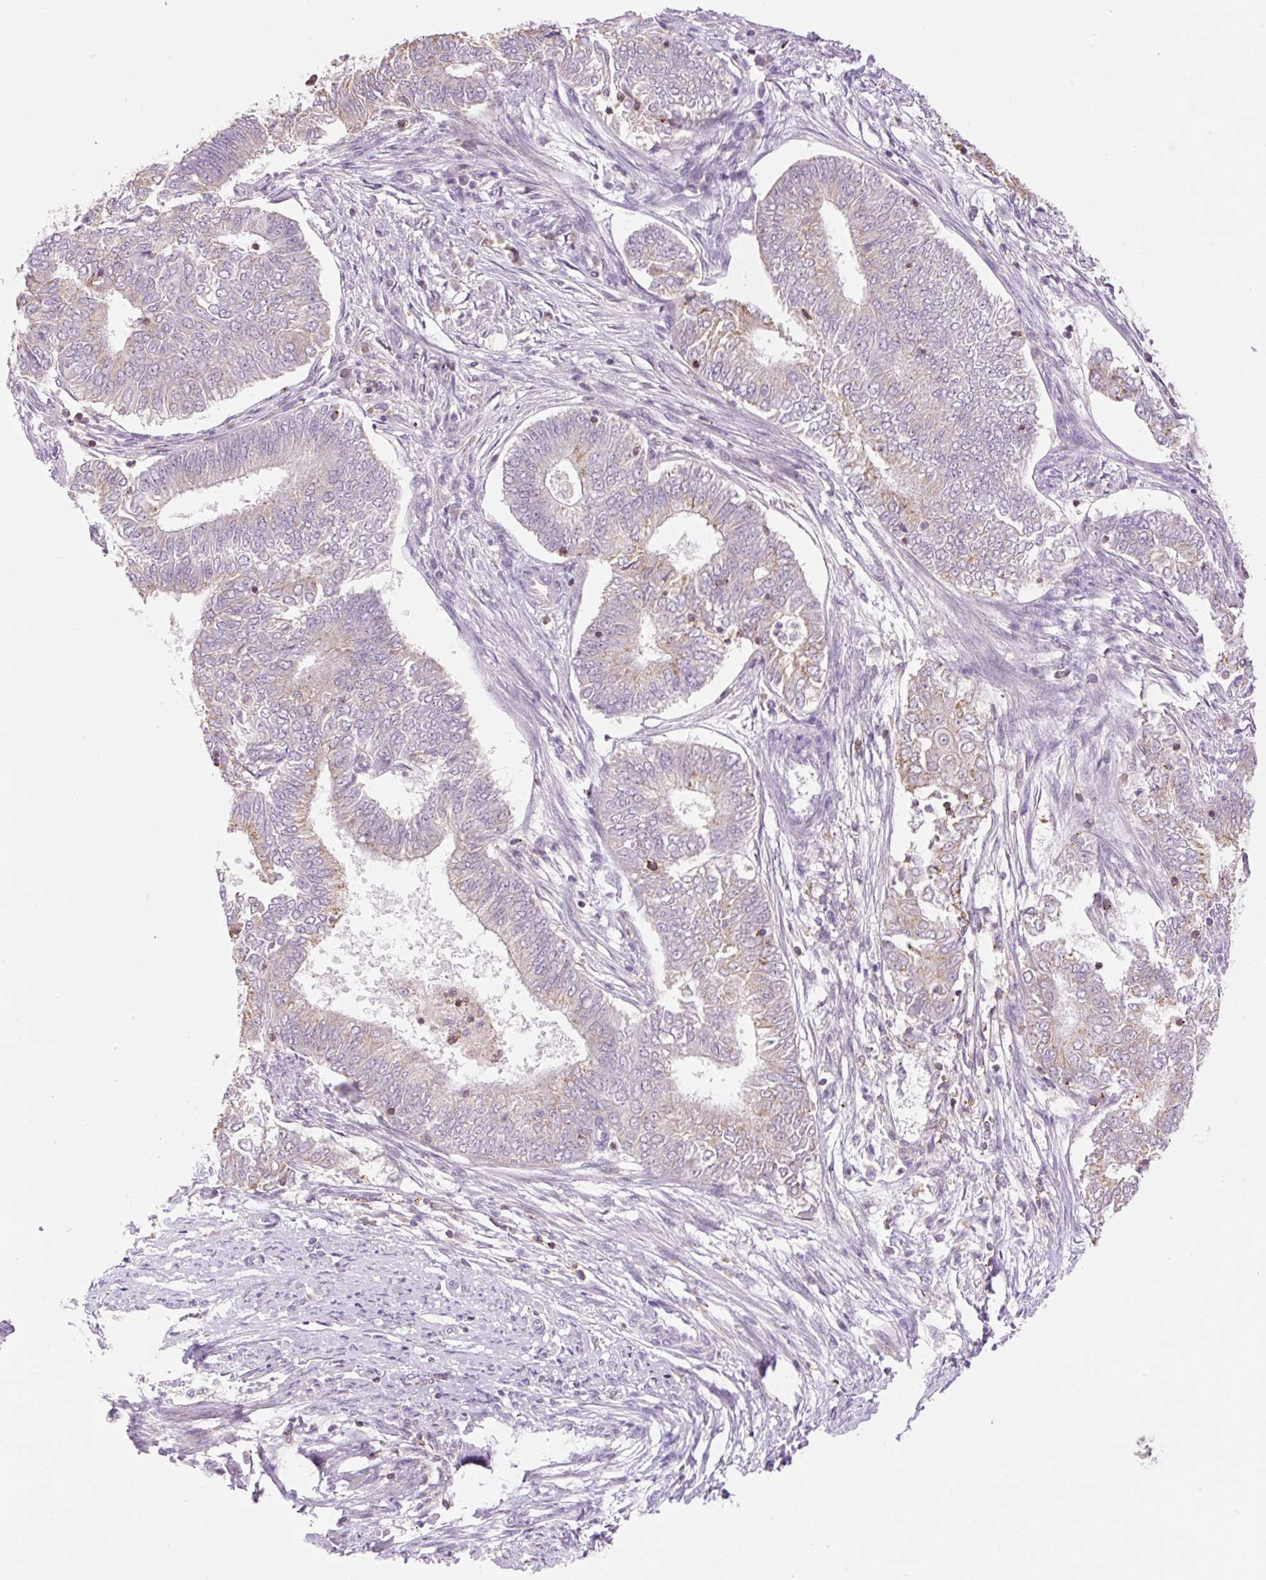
{"staining": {"intensity": "weak", "quantity": "<25%", "location": "cytoplasmic/membranous"}, "tissue": "endometrial cancer", "cell_type": "Tumor cells", "image_type": "cancer", "snomed": [{"axis": "morphology", "description": "Adenocarcinoma, NOS"}, {"axis": "topography", "description": "Endometrium"}], "caption": "IHC histopathology image of human endometrial cancer stained for a protein (brown), which demonstrates no staining in tumor cells.", "gene": "CARD11", "patient": {"sex": "female", "age": 62}}